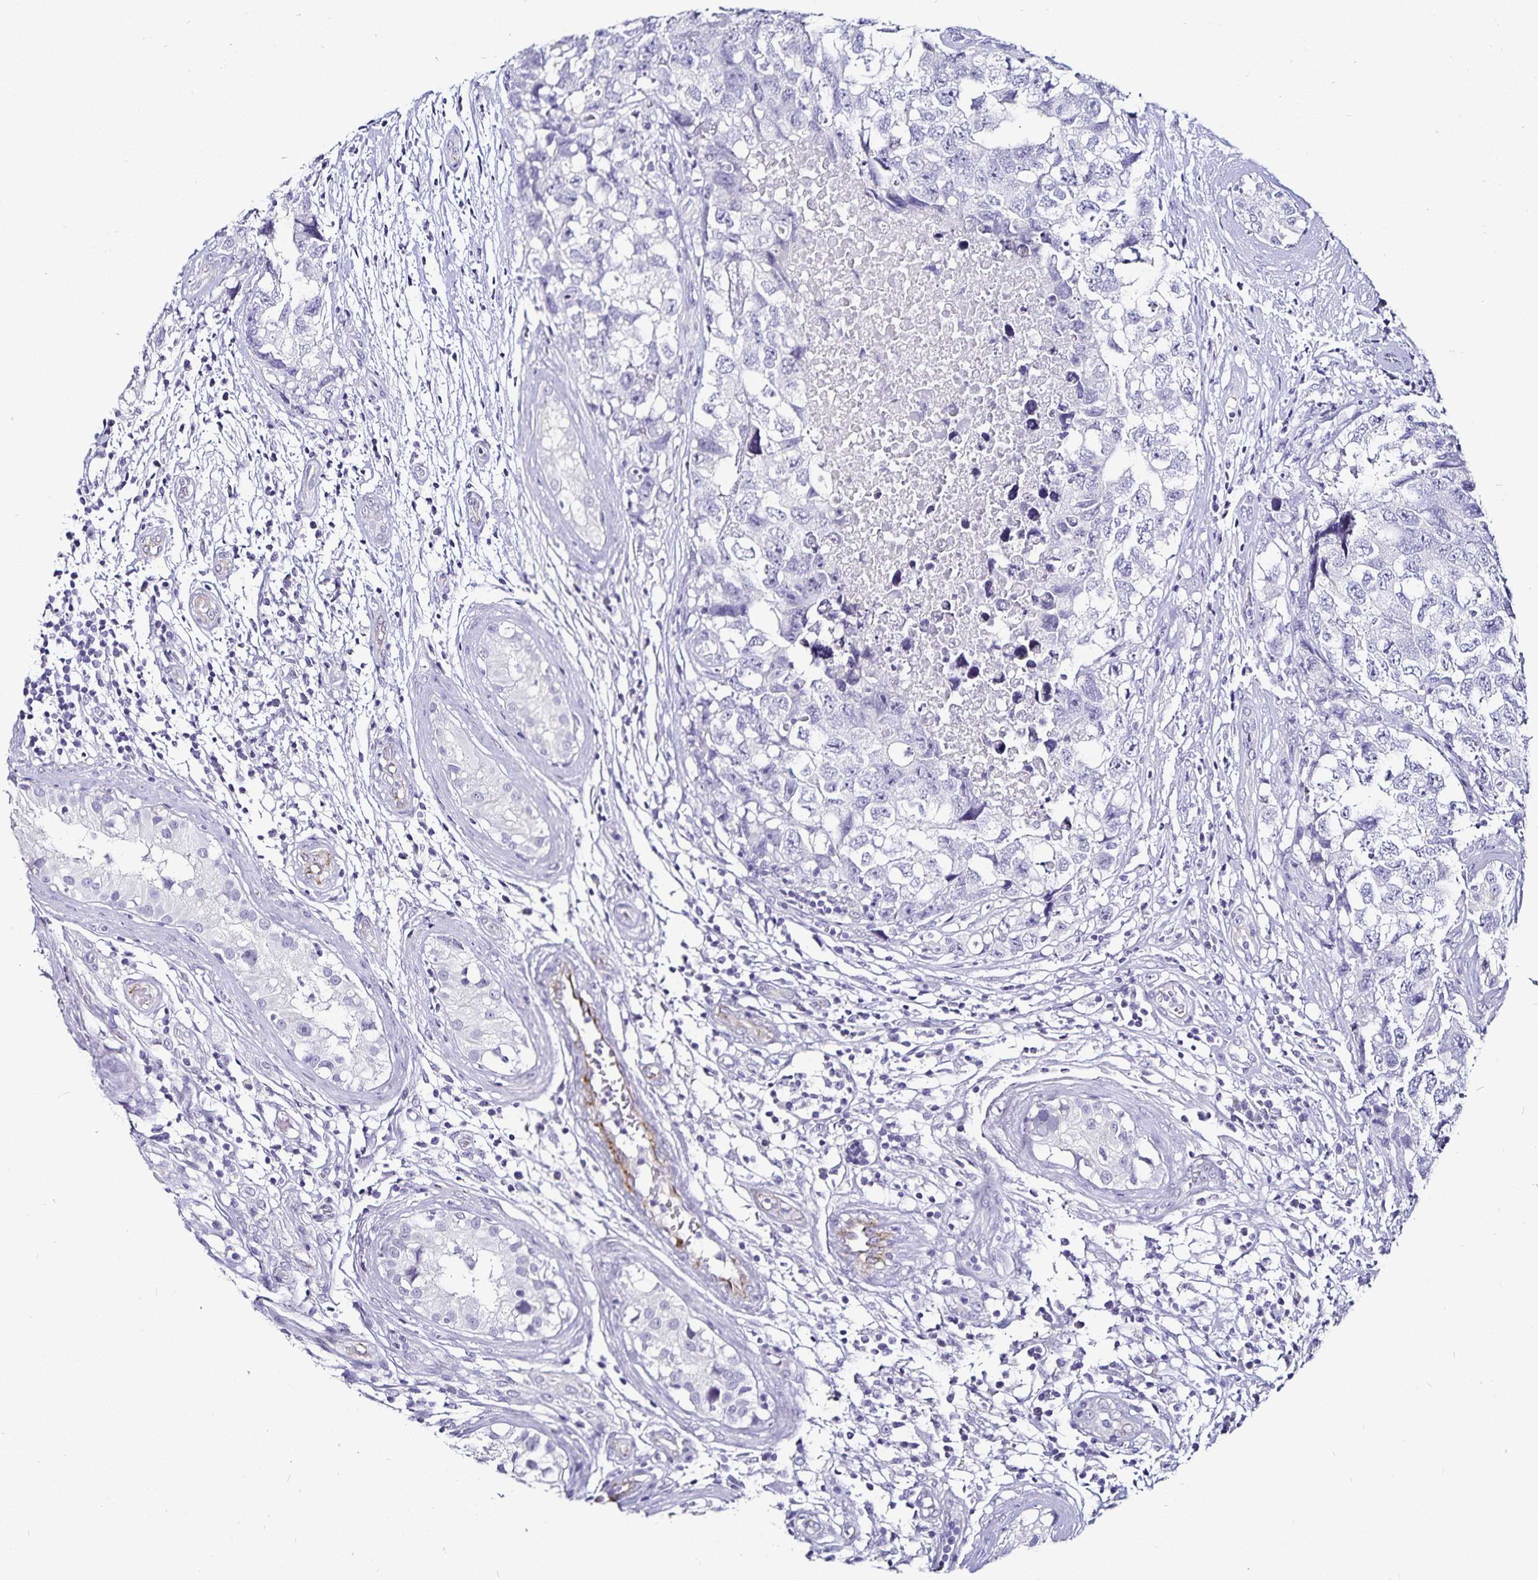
{"staining": {"intensity": "negative", "quantity": "none", "location": "none"}, "tissue": "testis cancer", "cell_type": "Tumor cells", "image_type": "cancer", "snomed": [{"axis": "morphology", "description": "Carcinoma, Embryonal, NOS"}, {"axis": "topography", "description": "Testis"}], "caption": "Tumor cells are negative for protein expression in human testis cancer.", "gene": "TSPAN7", "patient": {"sex": "male", "age": 22}}